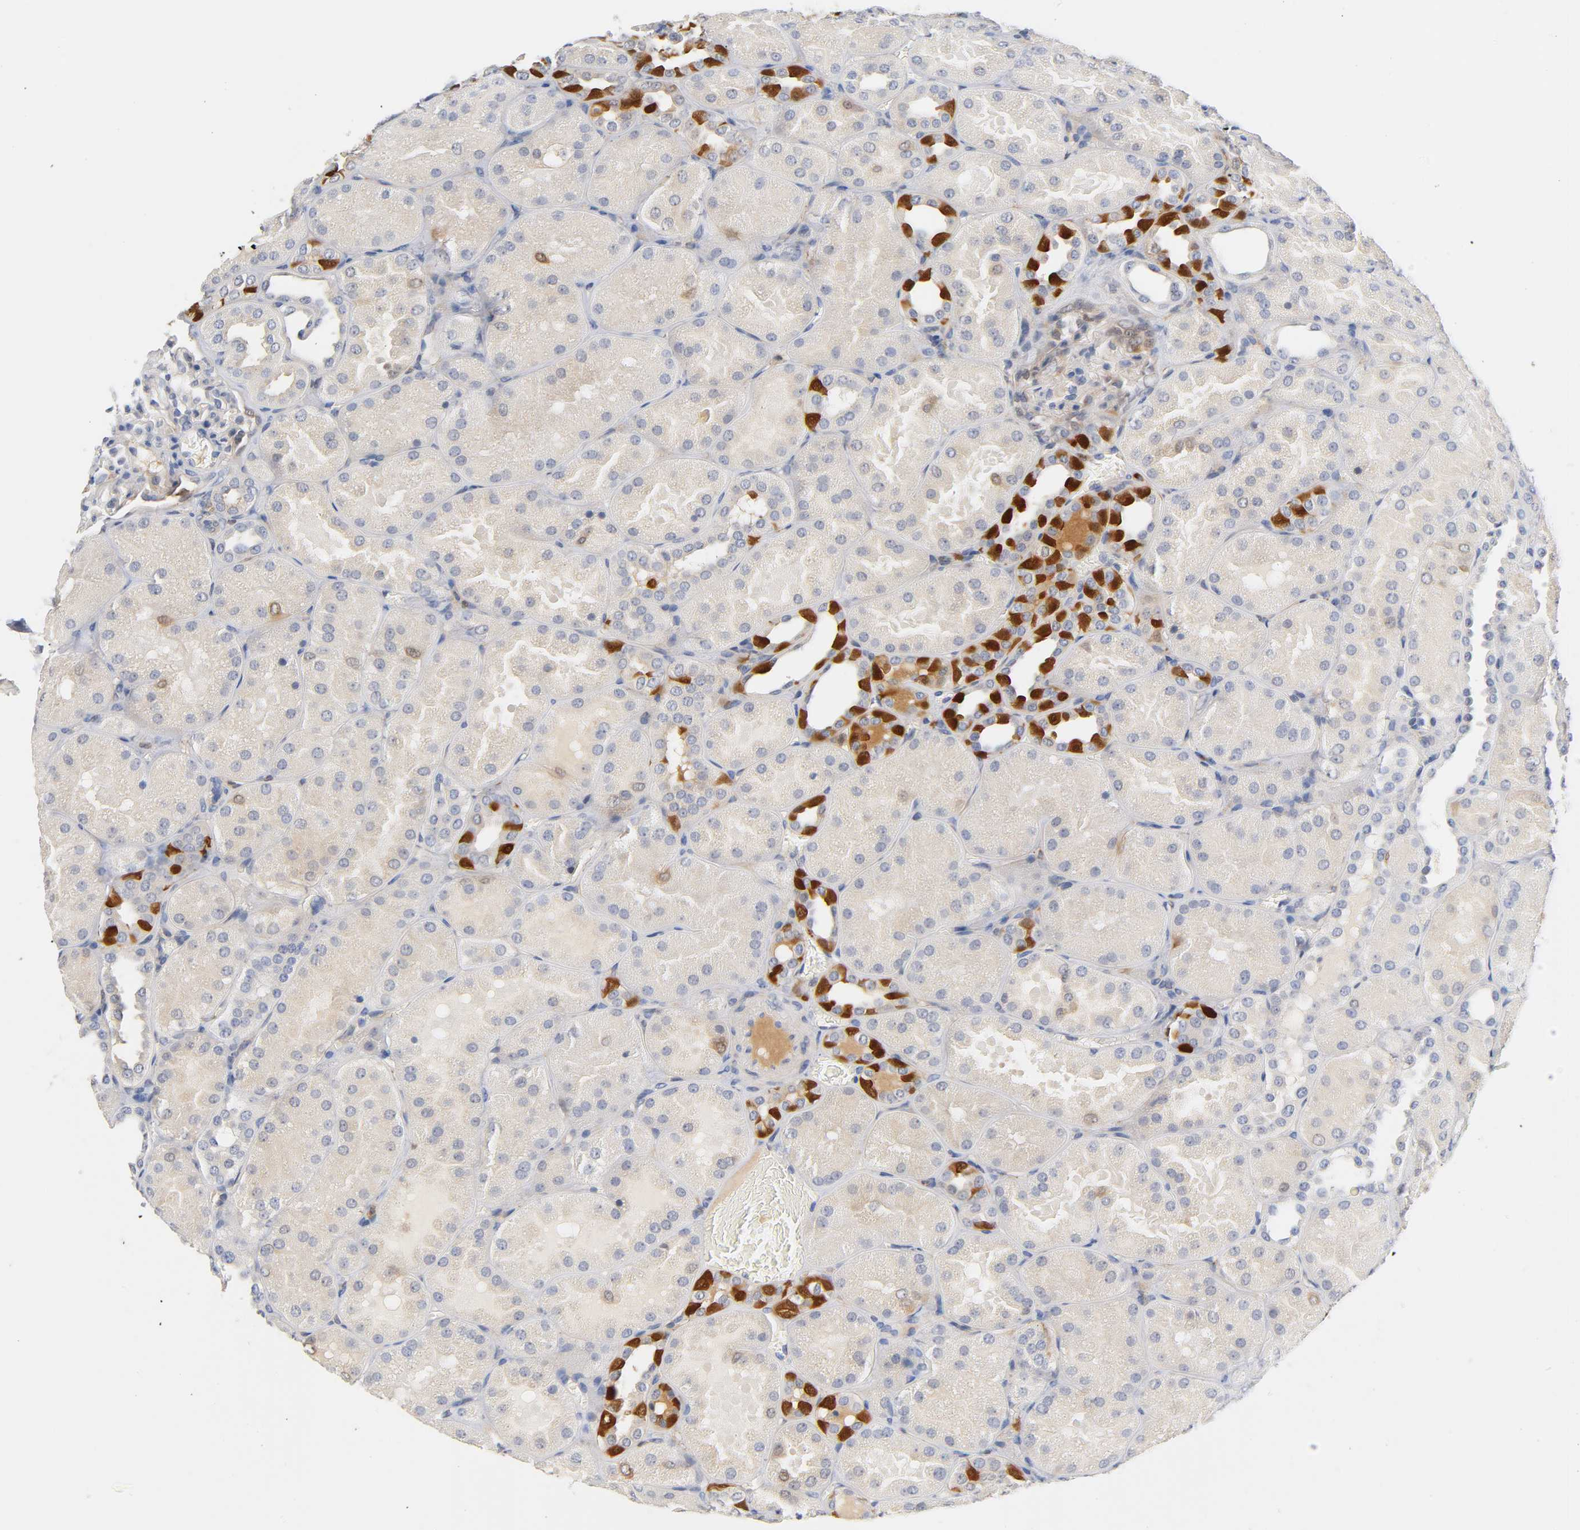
{"staining": {"intensity": "negative", "quantity": "none", "location": "none"}, "tissue": "kidney", "cell_type": "Cells in glomeruli", "image_type": "normal", "snomed": [{"axis": "morphology", "description": "Normal tissue, NOS"}, {"axis": "topography", "description": "Kidney"}], "caption": "This is a micrograph of immunohistochemistry (IHC) staining of normal kidney, which shows no staining in cells in glomeruli. The staining was performed using DAB to visualize the protein expression in brown, while the nuclei were stained in blue with hematoxylin (Magnification: 20x).", "gene": "IL18", "patient": {"sex": "male", "age": 28}}